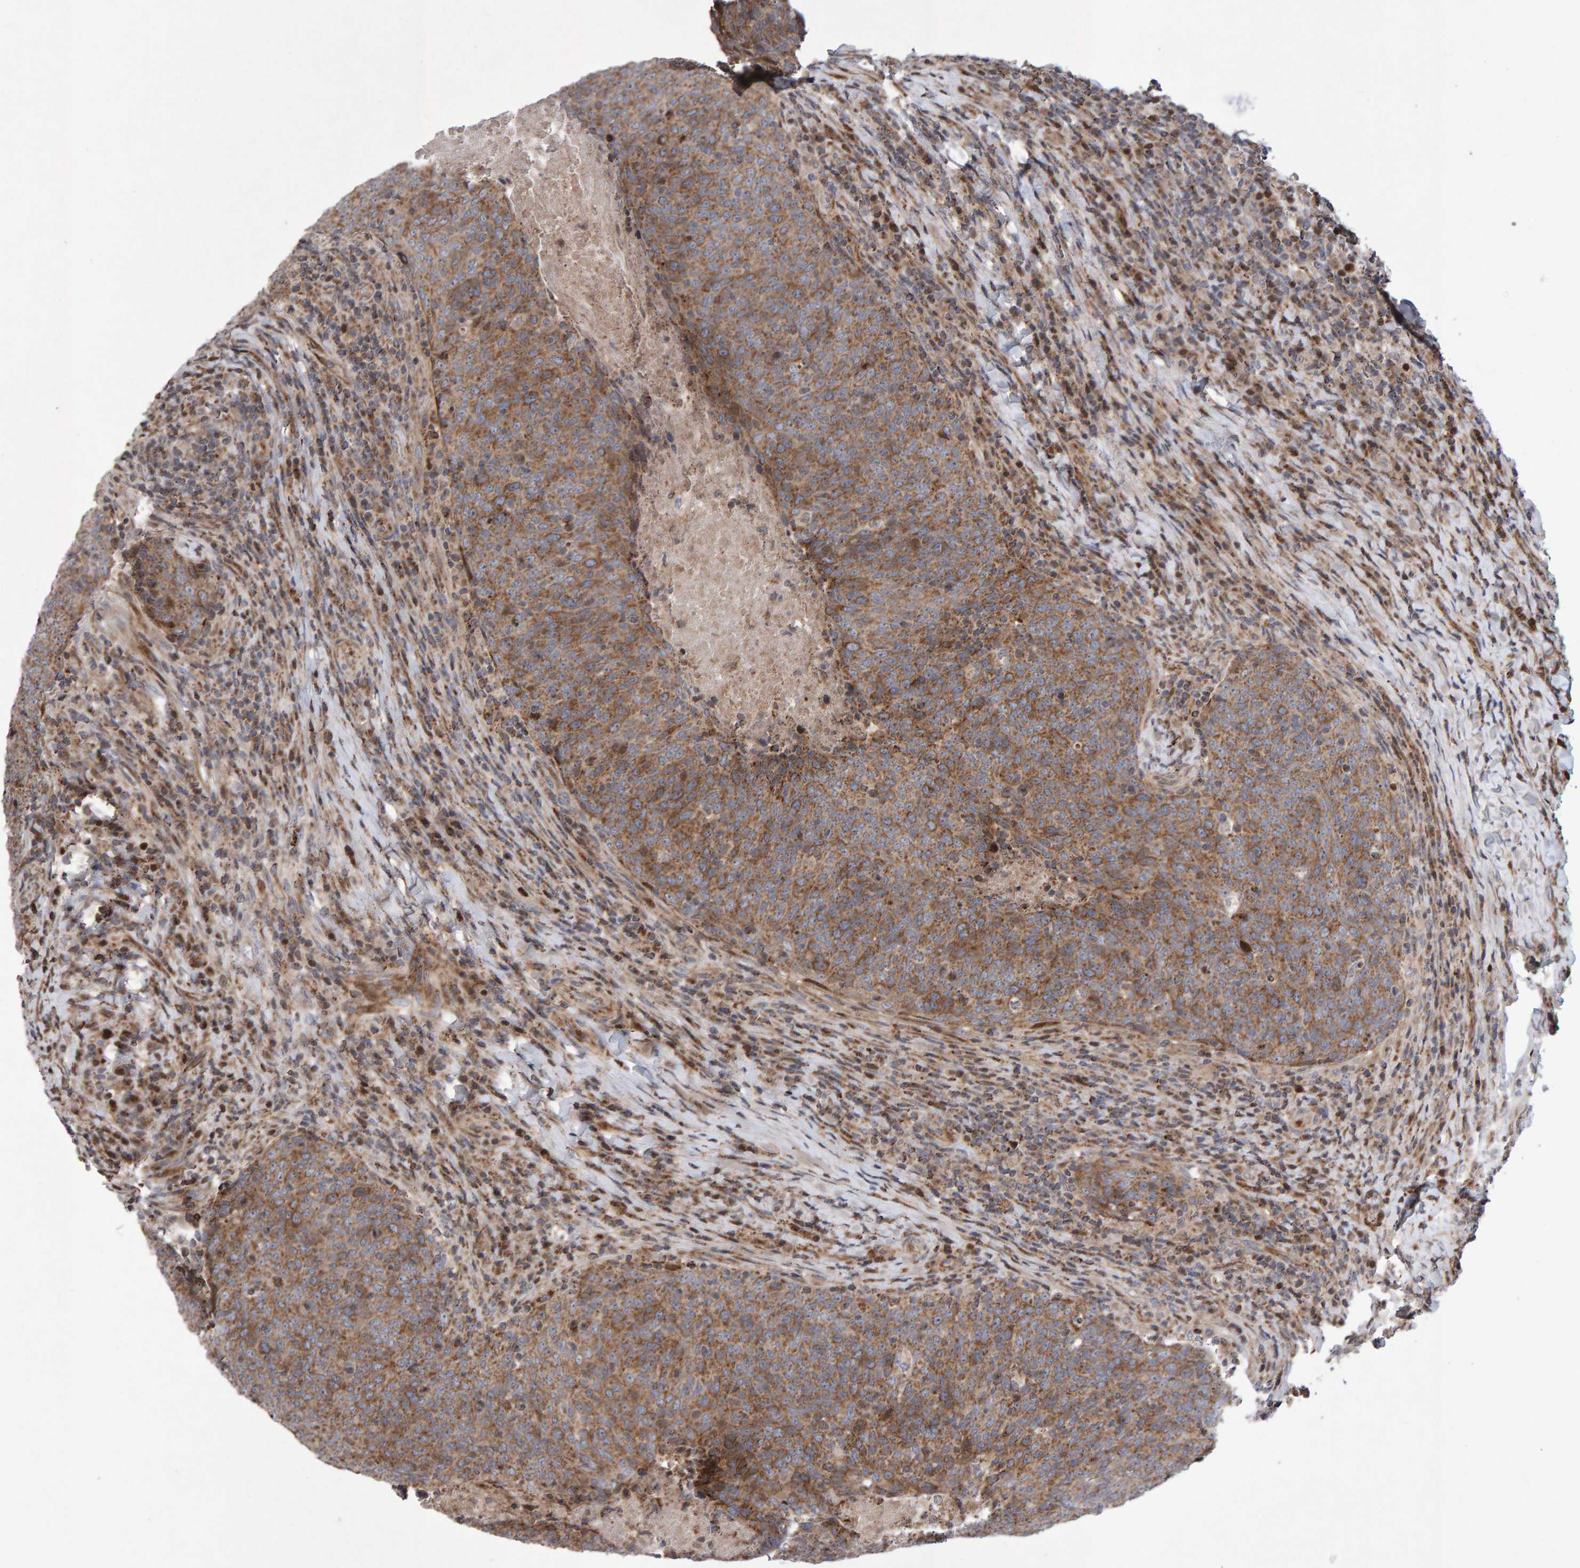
{"staining": {"intensity": "moderate", "quantity": ">75%", "location": "cytoplasmic/membranous"}, "tissue": "head and neck cancer", "cell_type": "Tumor cells", "image_type": "cancer", "snomed": [{"axis": "morphology", "description": "Squamous cell carcinoma, NOS"}, {"axis": "morphology", "description": "Squamous cell carcinoma, metastatic, NOS"}, {"axis": "topography", "description": "Lymph node"}, {"axis": "topography", "description": "Head-Neck"}], "caption": "High-magnification brightfield microscopy of head and neck metastatic squamous cell carcinoma stained with DAB (3,3'-diaminobenzidine) (brown) and counterstained with hematoxylin (blue). tumor cells exhibit moderate cytoplasmic/membranous staining is identified in approximately>75% of cells.", "gene": "PECR", "patient": {"sex": "male", "age": 62}}